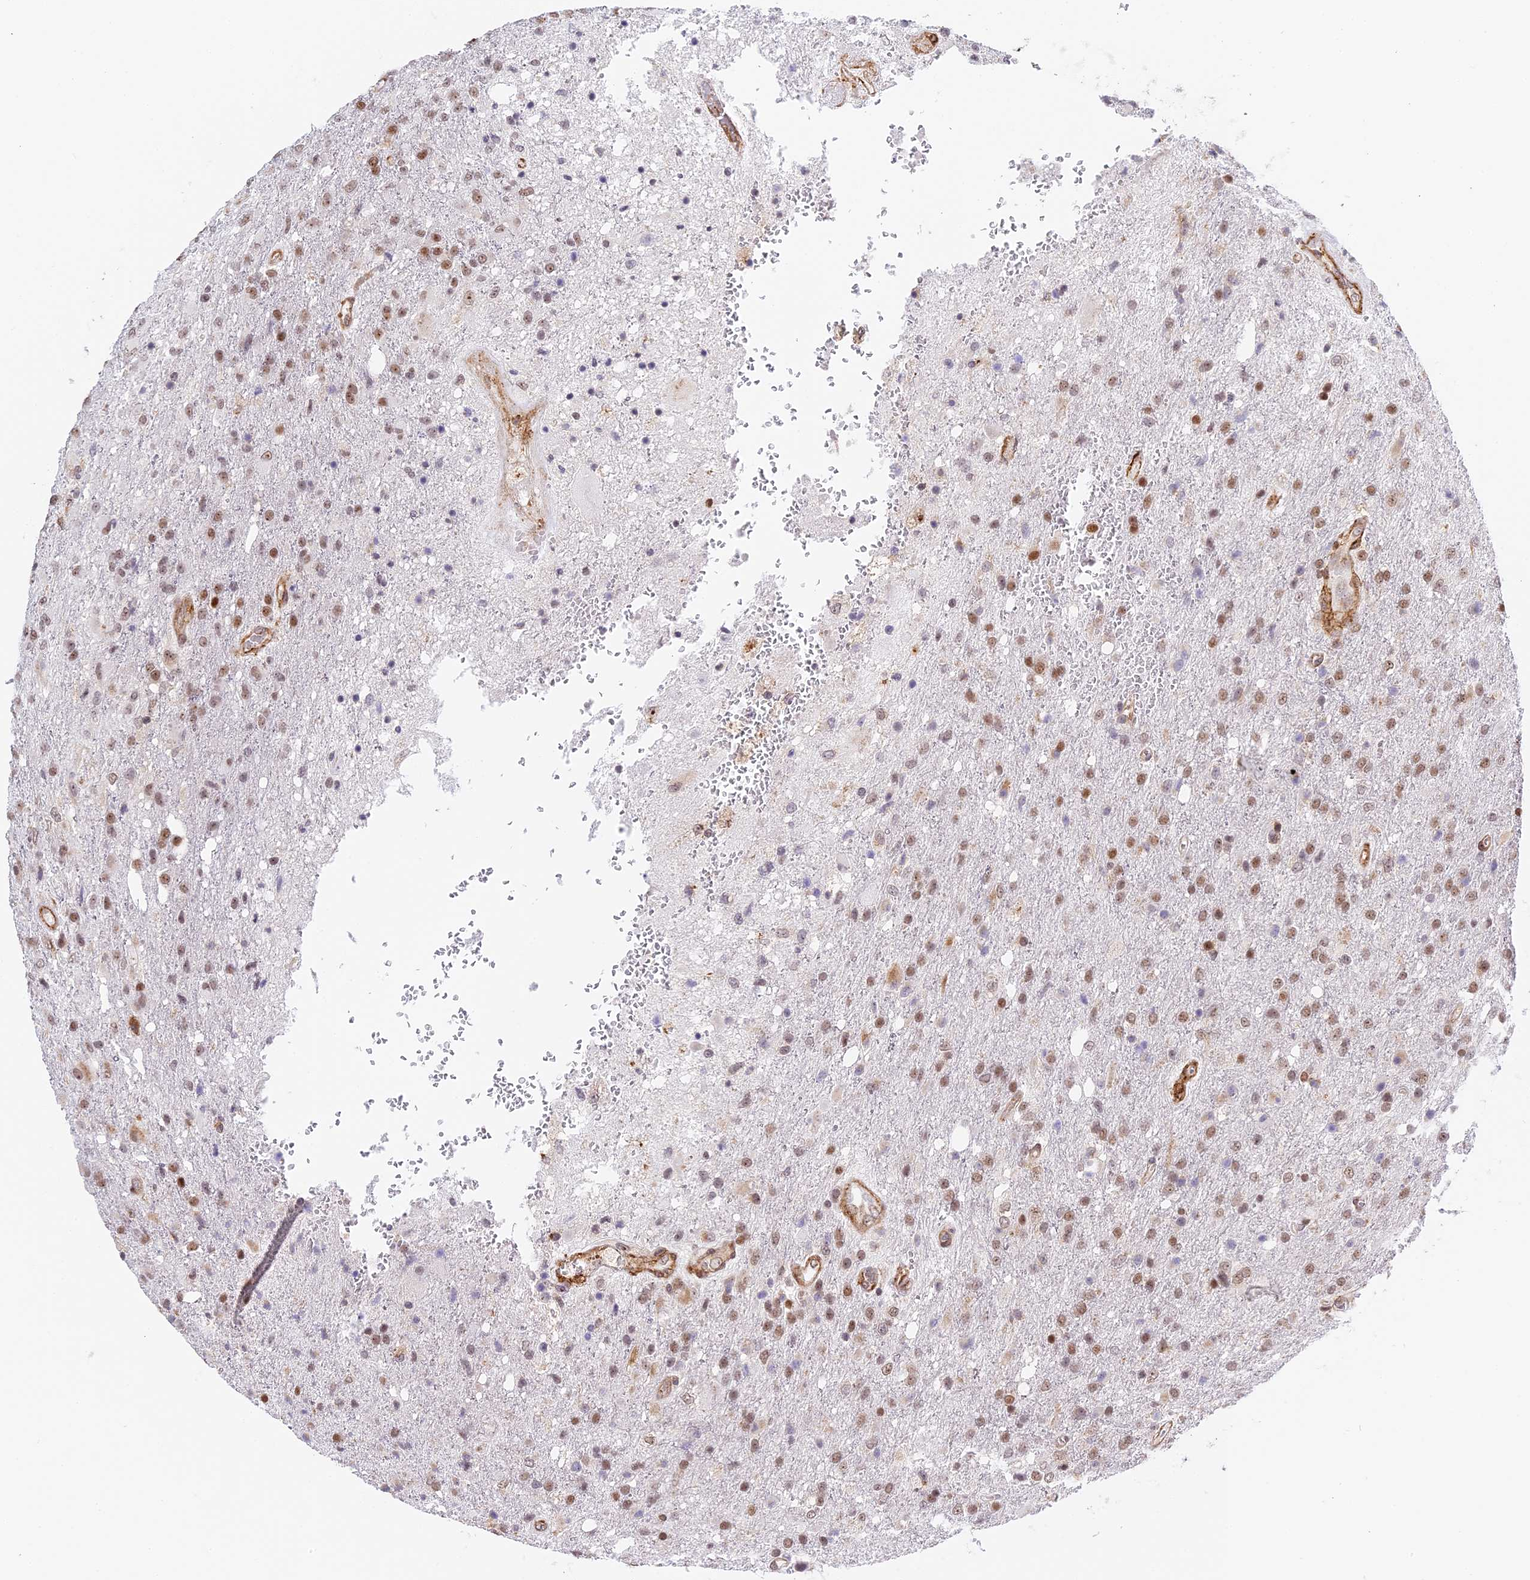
{"staining": {"intensity": "moderate", "quantity": ">75%", "location": "nuclear"}, "tissue": "glioma", "cell_type": "Tumor cells", "image_type": "cancer", "snomed": [{"axis": "morphology", "description": "Glioma, malignant, High grade"}, {"axis": "topography", "description": "Brain"}], "caption": "Immunohistochemistry photomicrograph of human malignant glioma (high-grade) stained for a protein (brown), which shows medium levels of moderate nuclear staining in approximately >75% of tumor cells.", "gene": "HEATR5B", "patient": {"sex": "female", "age": 74}}